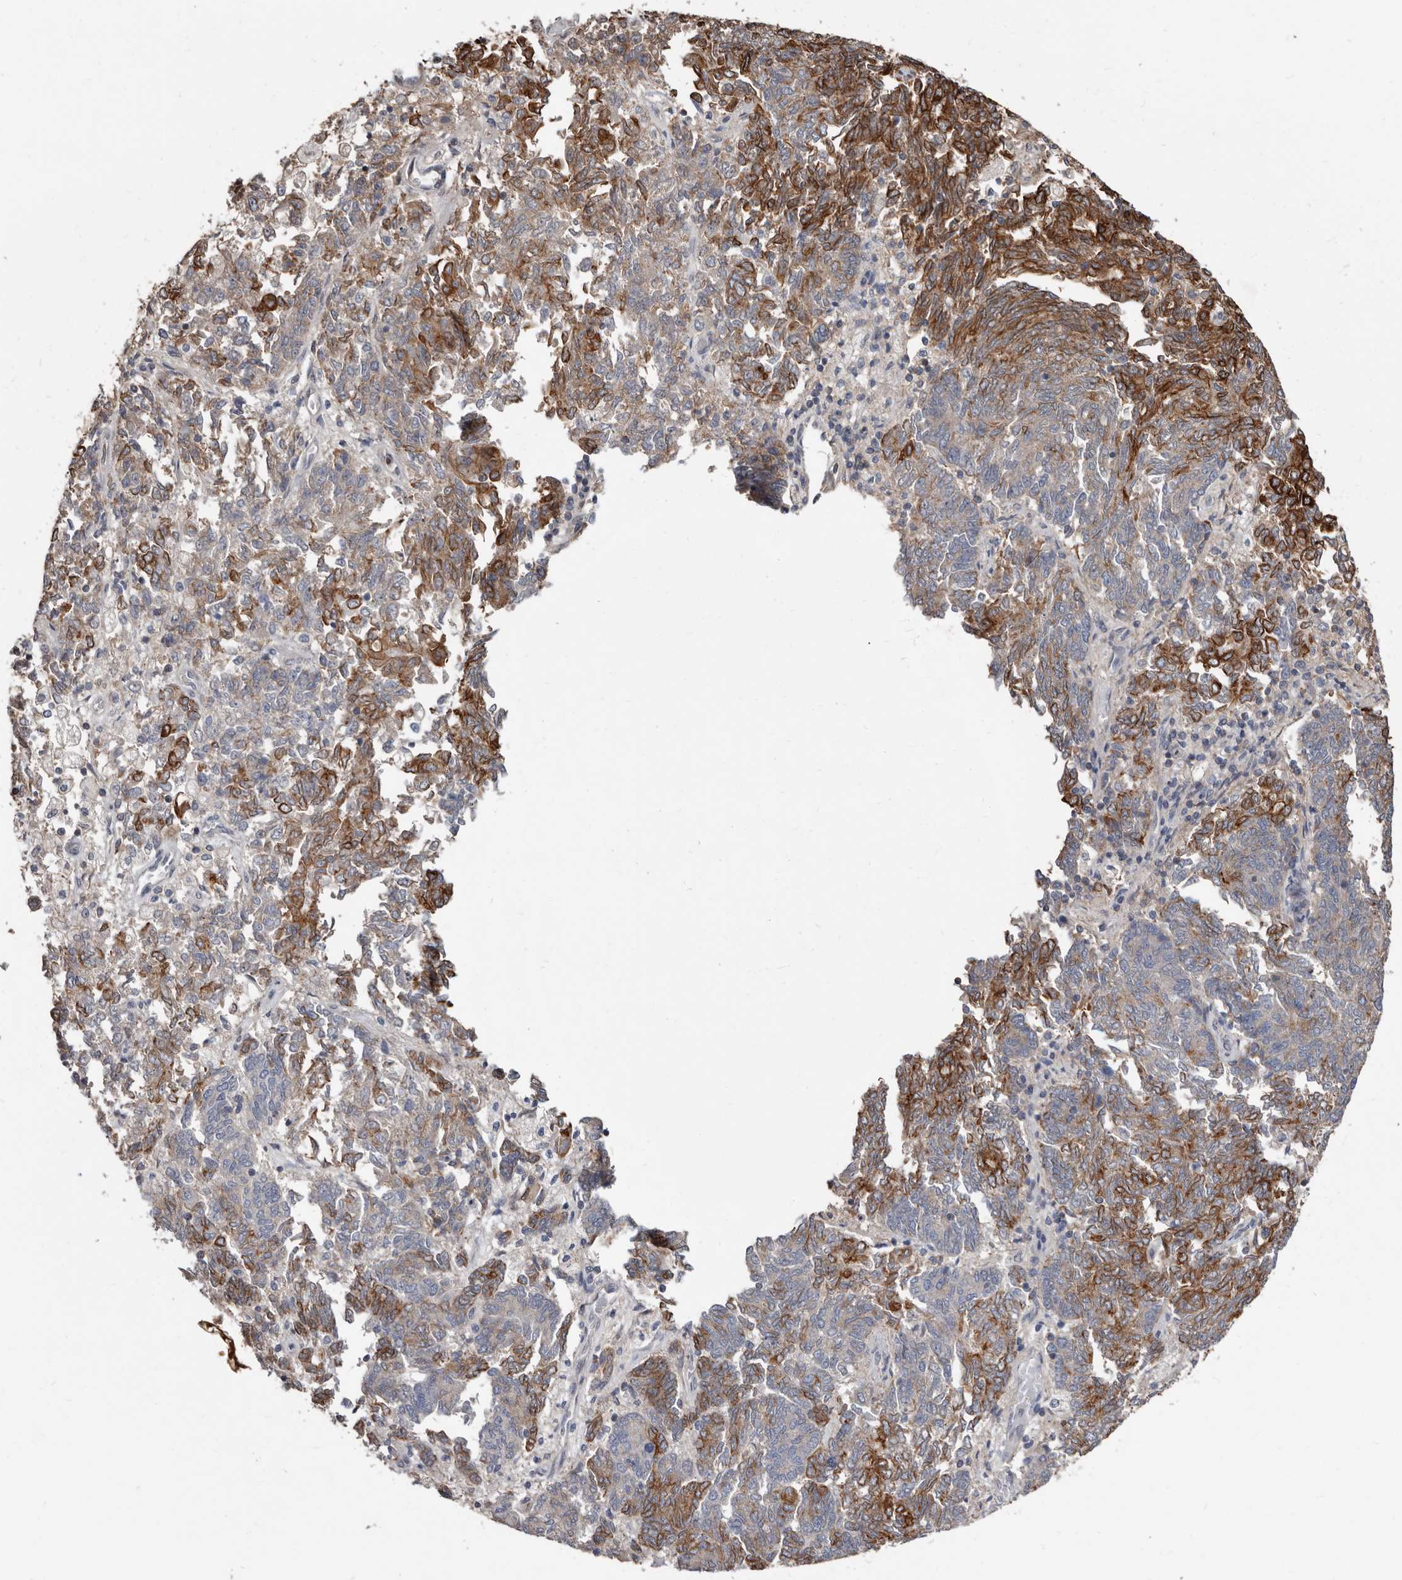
{"staining": {"intensity": "strong", "quantity": "25%-75%", "location": "cytoplasmic/membranous"}, "tissue": "endometrial cancer", "cell_type": "Tumor cells", "image_type": "cancer", "snomed": [{"axis": "morphology", "description": "Adenocarcinoma, NOS"}, {"axis": "topography", "description": "Endometrium"}], "caption": "Protein staining shows strong cytoplasmic/membranous positivity in approximately 25%-75% of tumor cells in endometrial adenocarcinoma.", "gene": "MRPL18", "patient": {"sex": "female", "age": 80}}